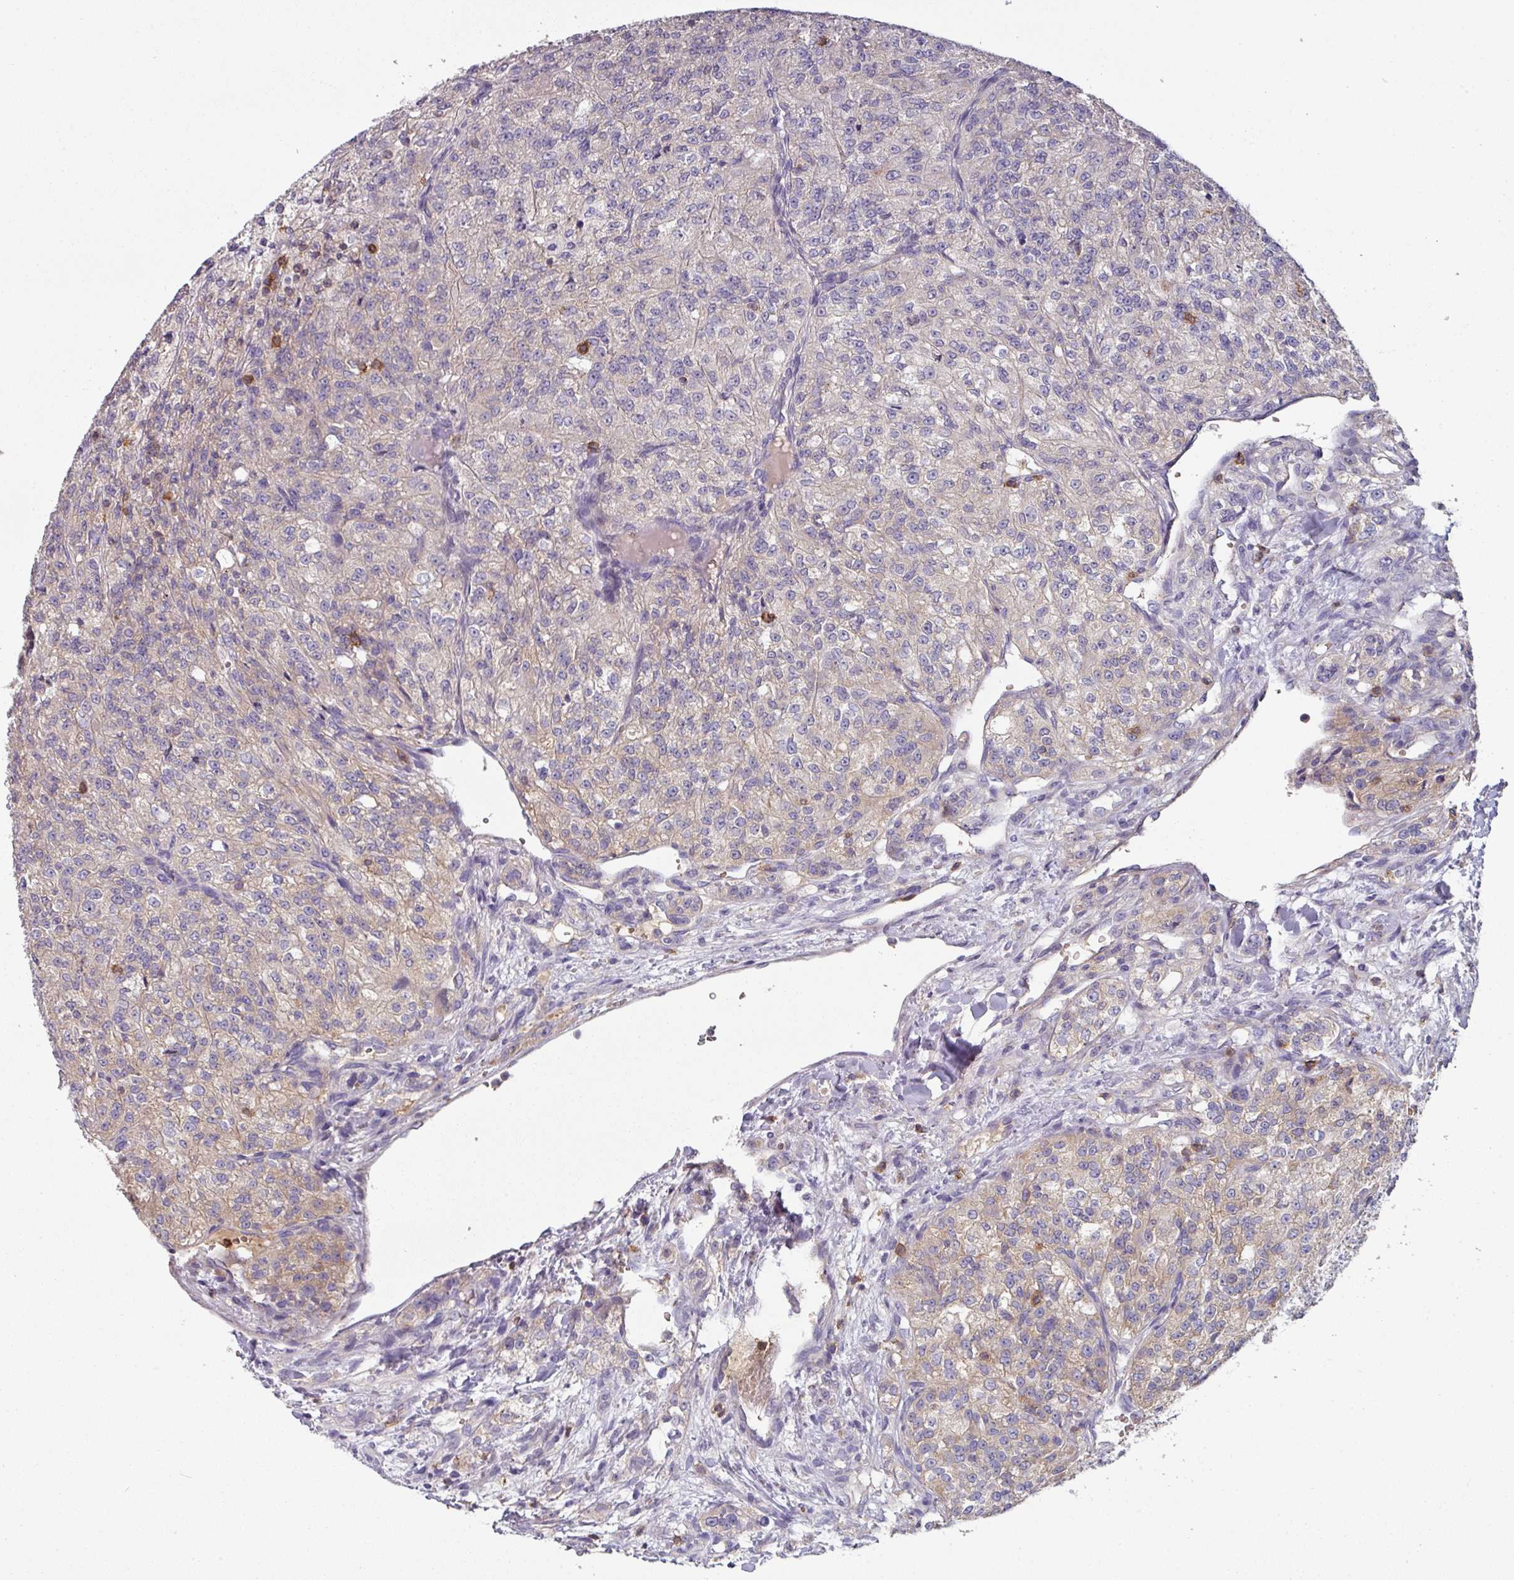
{"staining": {"intensity": "weak", "quantity": "<25%", "location": "cytoplasmic/membranous"}, "tissue": "renal cancer", "cell_type": "Tumor cells", "image_type": "cancer", "snomed": [{"axis": "morphology", "description": "Adenocarcinoma, NOS"}, {"axis": "topography", "description": "Kidney"}], "caption": "Tumor cells are negative for protein expression in human adenocarcinoma (renal).", "gene": "CD3G", "patient": {"sex": "female", "age": 63}}